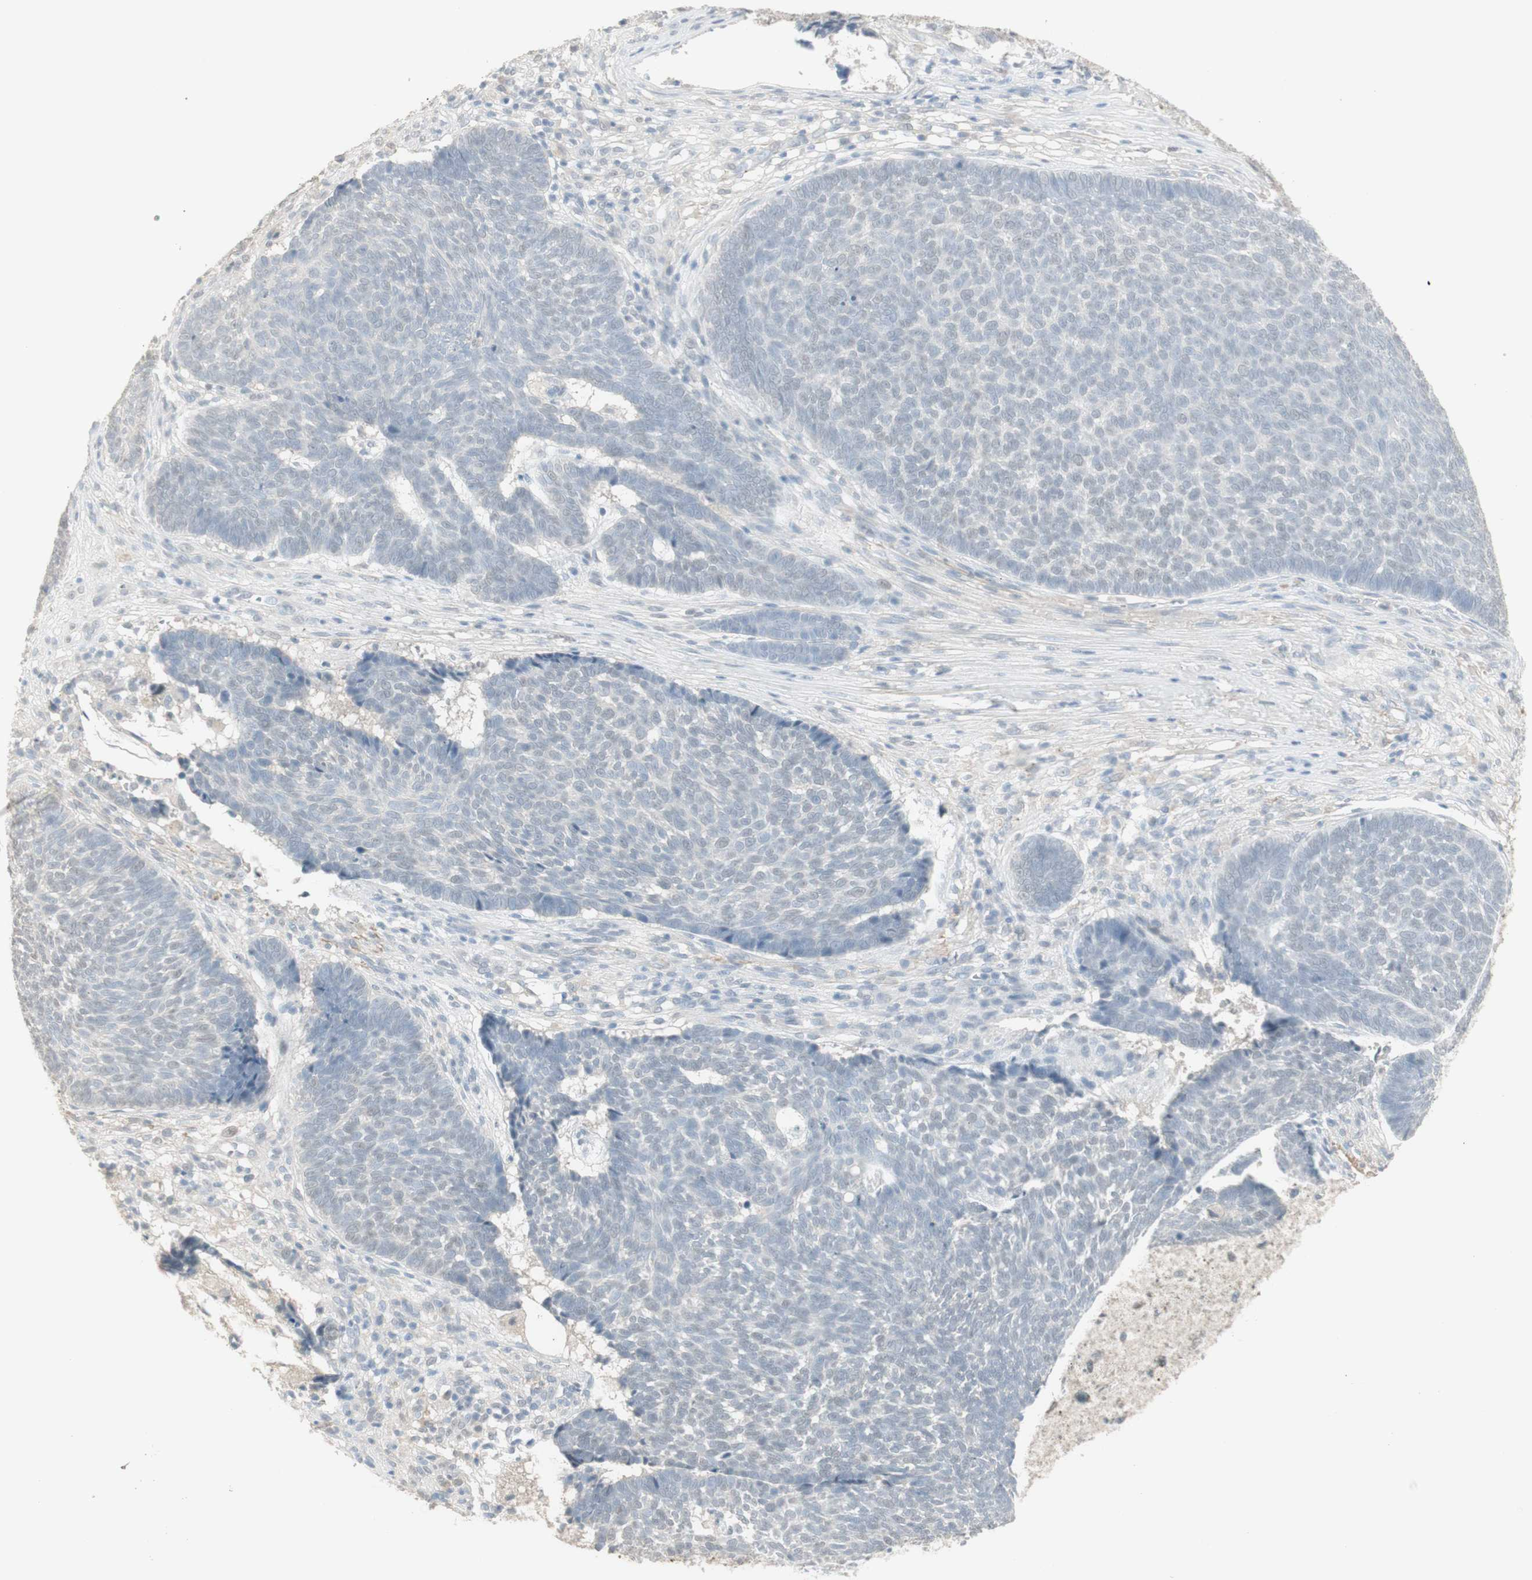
{"staining": {"intensity": "negative", "quantity": "none", "location": "none"}, "tissue": "skin cancer", "cell_type": "Tumor cells", "image_type": "cancer", "snomed": [{"axis": "morphology", "description": "Basal cell carcinoma"}, {"axis": "topography", "description": "Skin"}], "caption": "Micrograph shows no significant protein positivity in tumor cells of basal cell carcinoma (skin).", "gene": "MUC3A", "patient": {"sex": "male", "age": 84}}